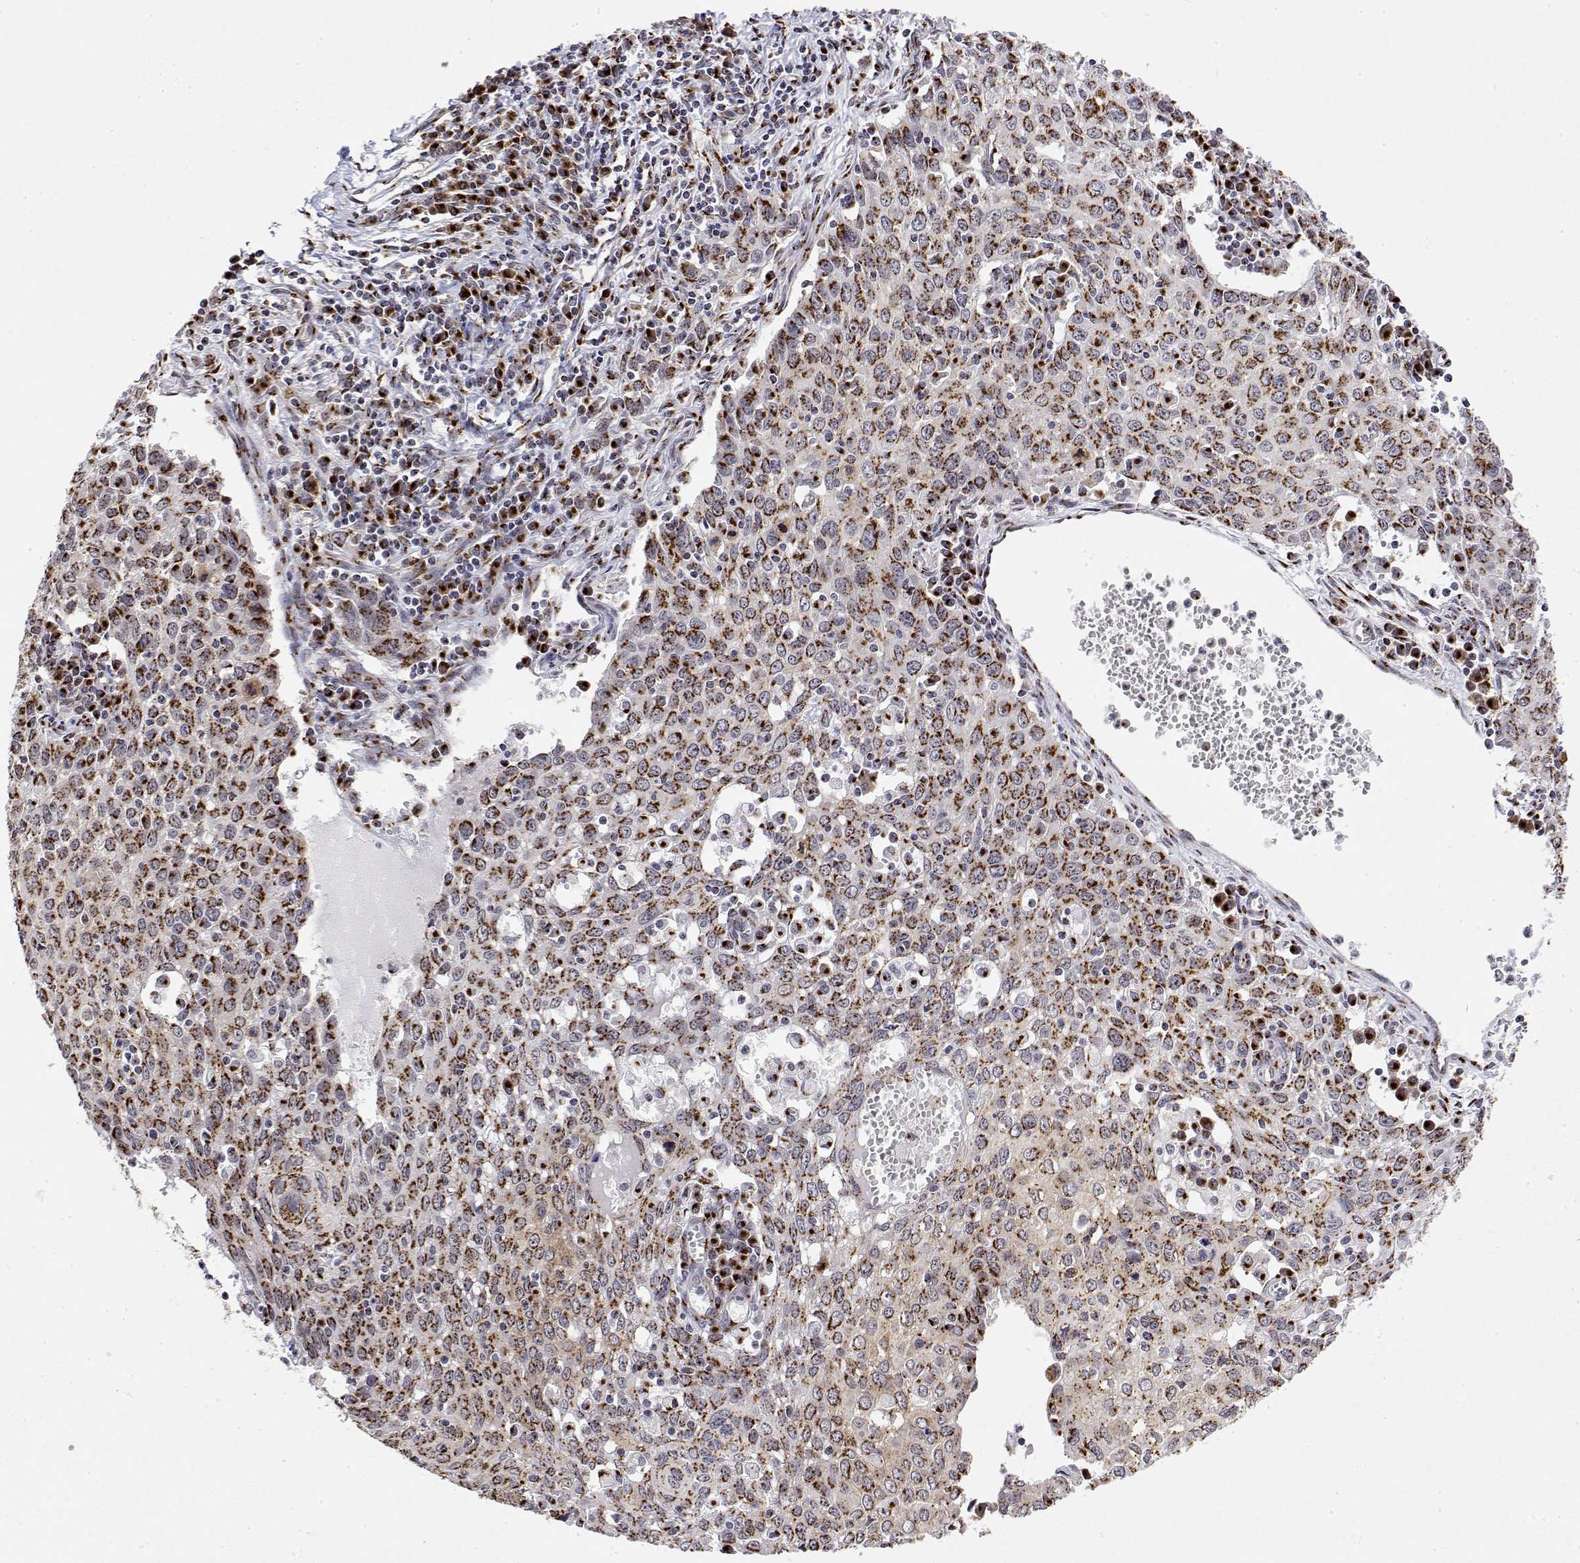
{"staining": {"intensity": "strong", "quantity": ">75%", "location": "cytoplasmic/membranous"}, "tissue": "cervical cancer", "cell_type": "Tumor cells", "image_type": "cancer", "snomed": [{"axis": "morphology", "description": "Squamous cell carcinoma, NOS"}, {"axis": "topography", "description": "Cervix"}], "caption": "Squamous cell carcinoma (cervical) stained with IHC shows strong cytoplasmic/membranous staining in about >75% of tumor cells. (Brightfield microscopy of DAB IHC at high magnification).", "gene": "YIPF3", "patient": {"sex": "female", "age": 38}}